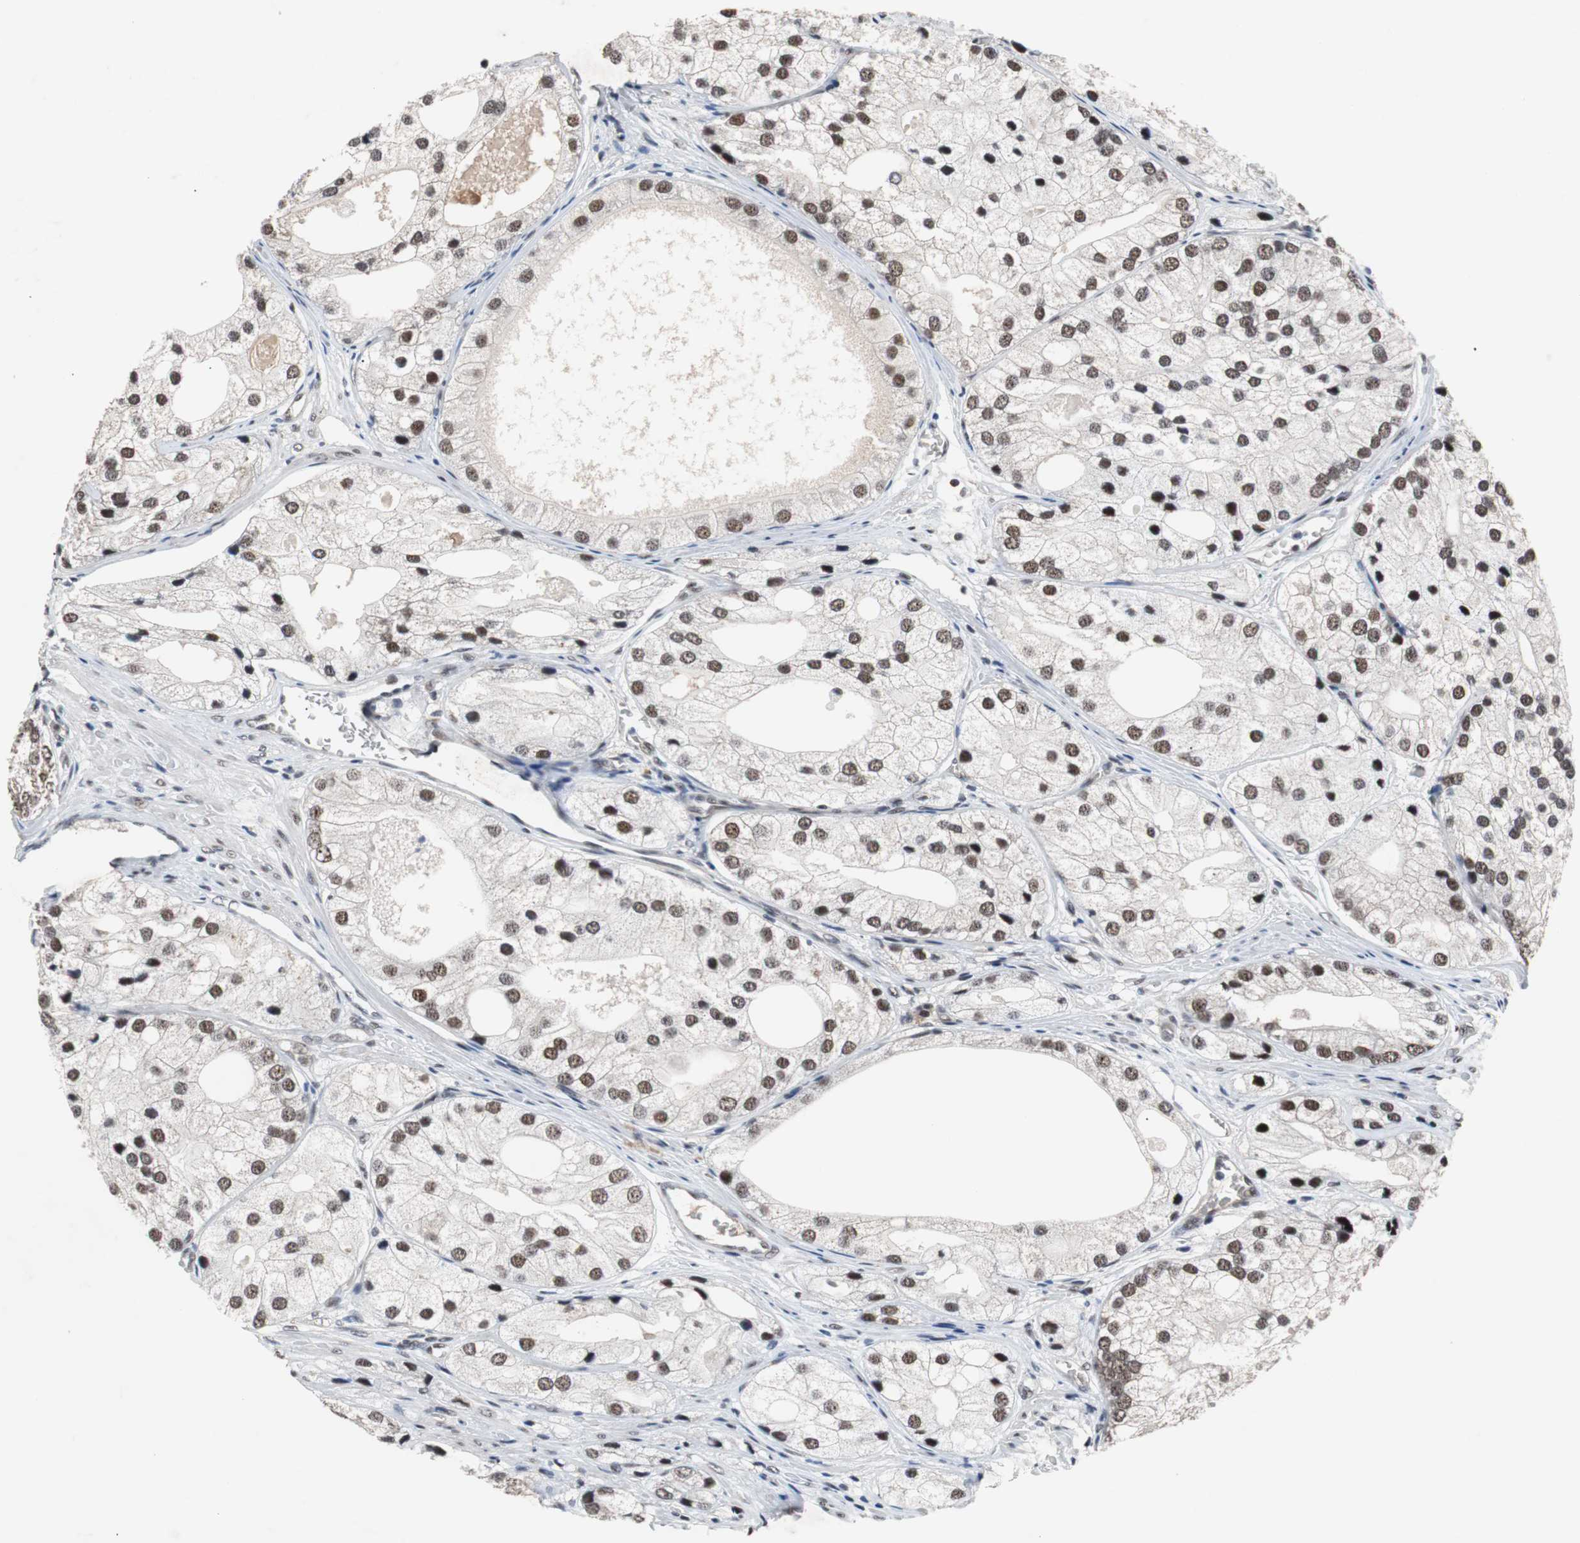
{"staining": {"intensity": "strong", "quantity": ">75%", "location": "nuclear"}, "tissue": "prostate cancer", "cell_type": "Tumor cells", "image_type": "cancer", "snomed": [{"axis": "morphology", "description": "Adenocarcinoma, Low grade"}, {"axis": "topography", "description": "Prostate"}], "caption": "Strong nuclear staining is present in about >75% of tumor cells in adenocarcinoma (low-grade) (prostate).", "gene": "USP28", "patient": {"sex": "male", "age": 69}}